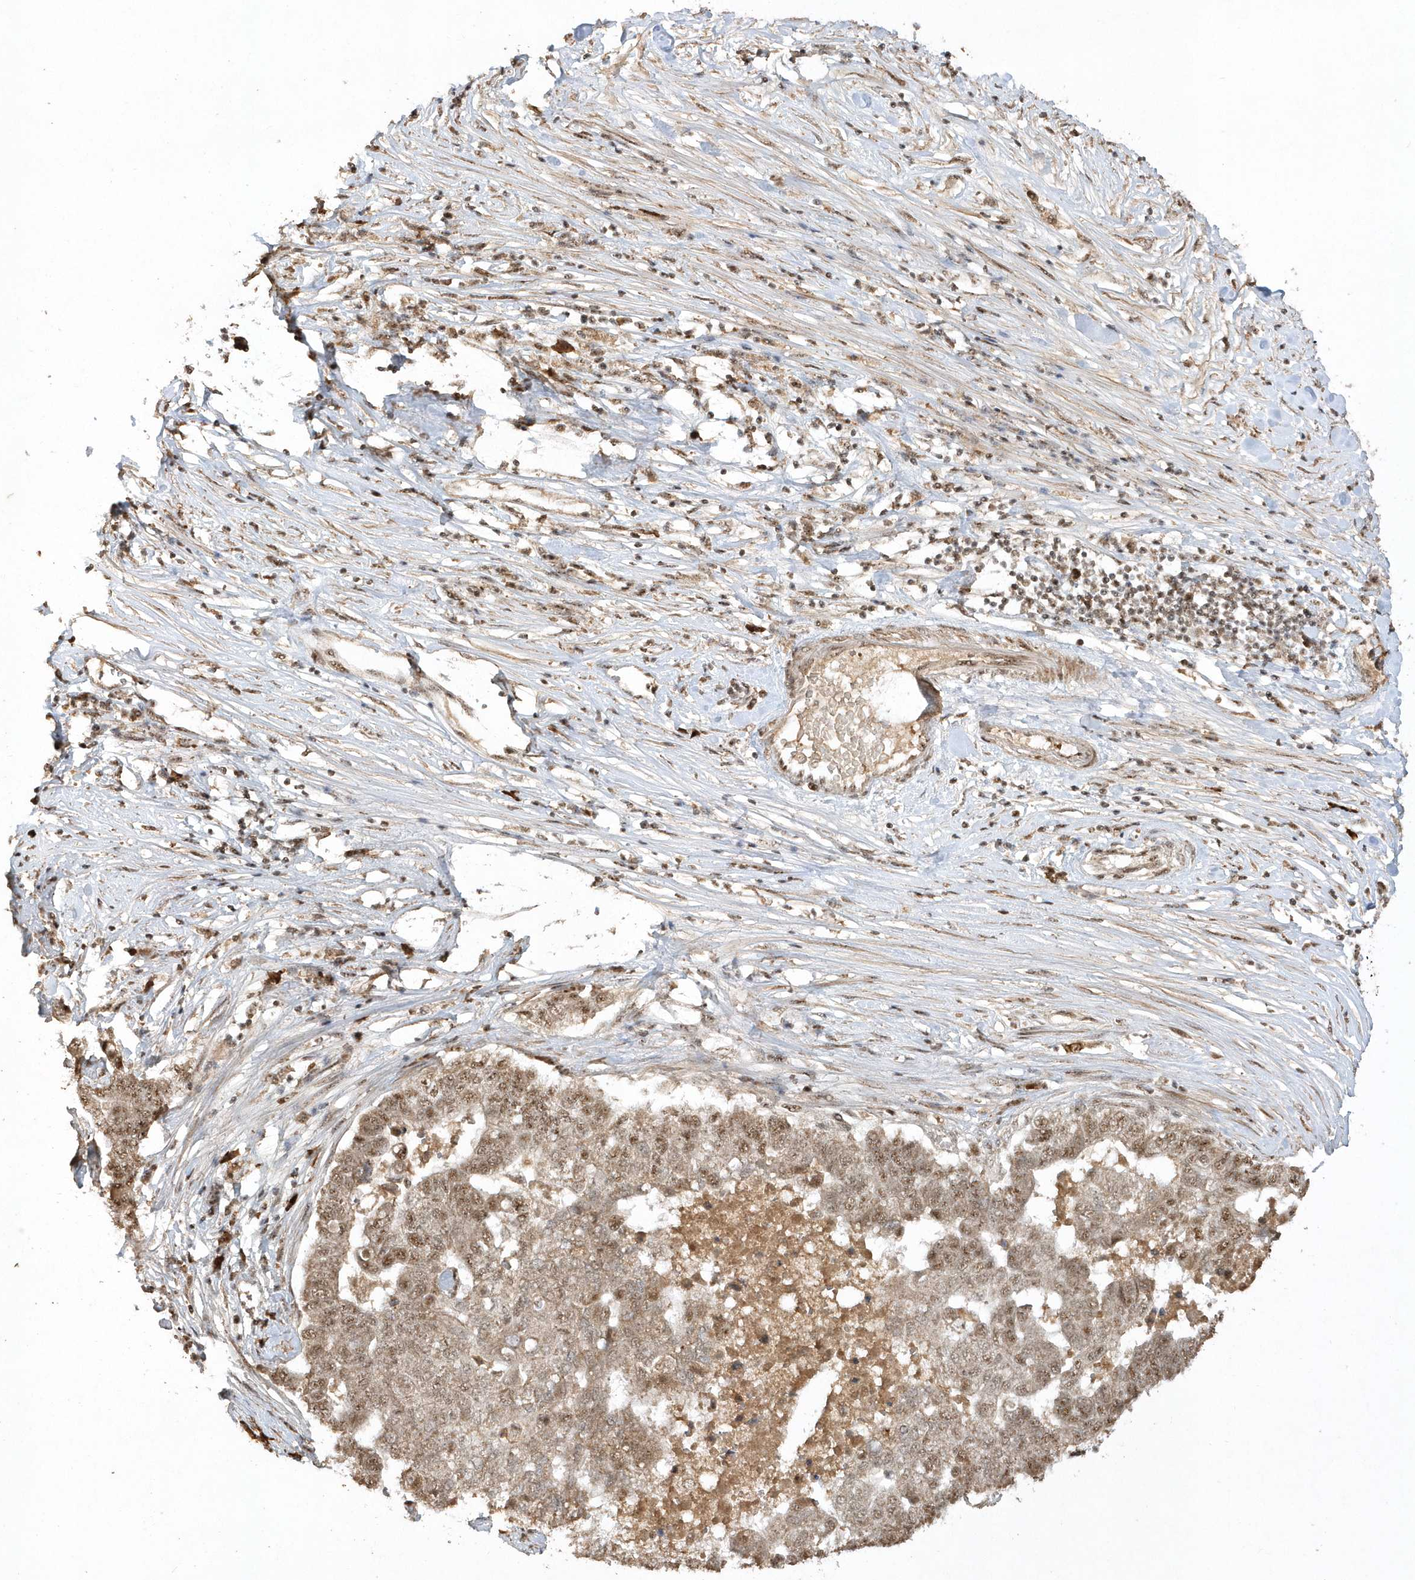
{"staining": {"intensity": "moderate", "quantity": ">75%", "location": "nuclear"}, "tissue": "pancreatic cancer", "cell_type": "Tumor cells", "image_type": "cancer", "snomed": [{"axis": "morphology", "description": "Adenocarcinoma, NOS"}, {"axis": "topography", "description": "Pancreas"}], "caption": "Immunohistochemical staining of adenocarcinoma (pancreatic) shows medium levels of moderate nuclear expression in about >75% of tumor cells. (DAB (3,3'-diaminobenzidine) = brown stain, brightfield microscopy at high magnification).", "gene": "POLR3B", "patient": {"sex": "female", "age": 61}}